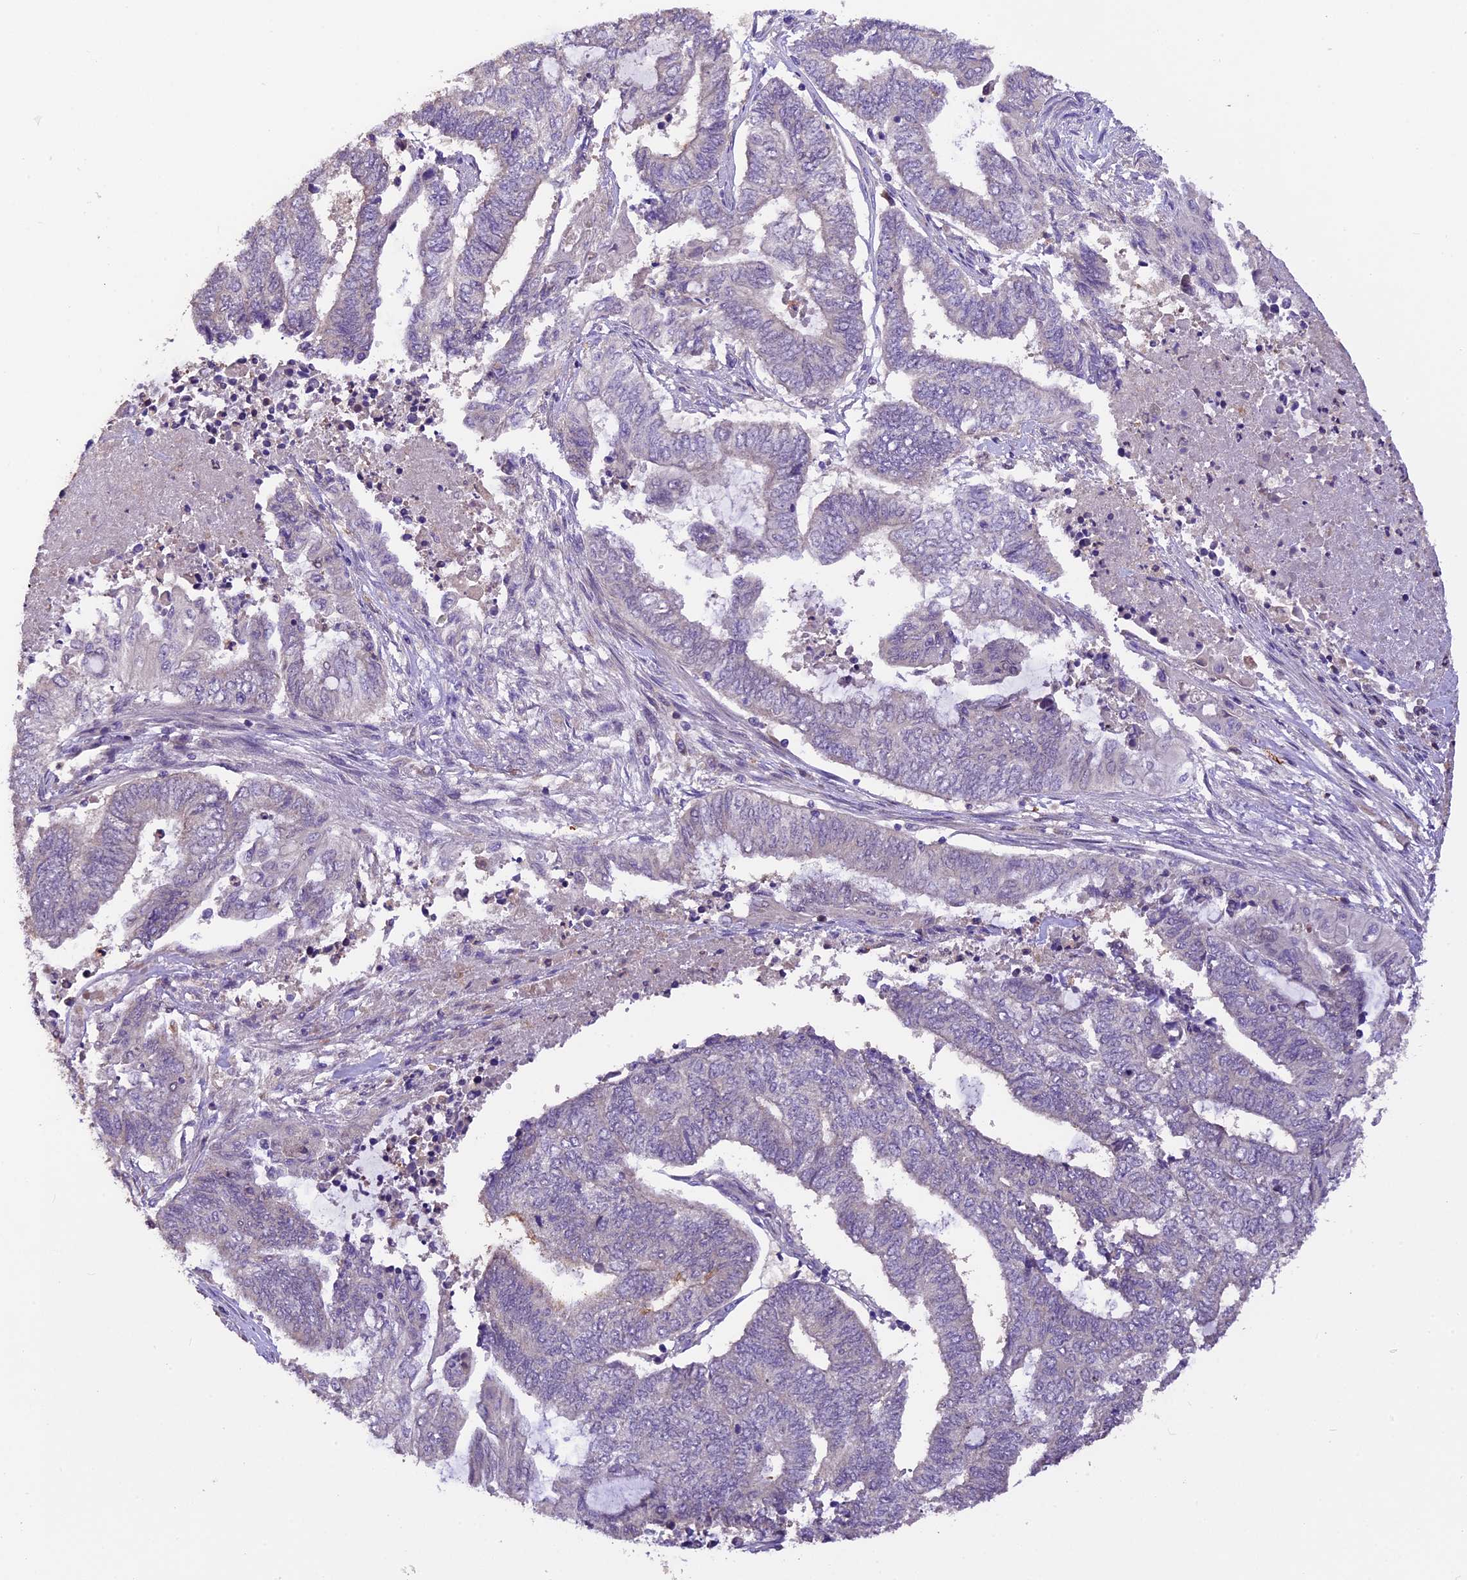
{"staining": {"intensity": "negative", "quantity": "none", "location": "none"}, "tissue": "endometrial cancer", "cell_type": "Tumor cells", "image_type": "cancer", "snomed": [{"axis": "morphology", "description": "Adenocarcinoma, NOS"}, {"axis": "topography", "description": "Uterus"}, {"axis": "topography", "description": "Endometrium"}], "caption": "Immunohistochemistry image of human adenocarcinoma (endometrial) stained for a protein (brown), which reveals no expression in tumor cells. Nuclei are stained in blue.", "gene": "DGKH", "patient": {"sex": "female", "age": 70}}